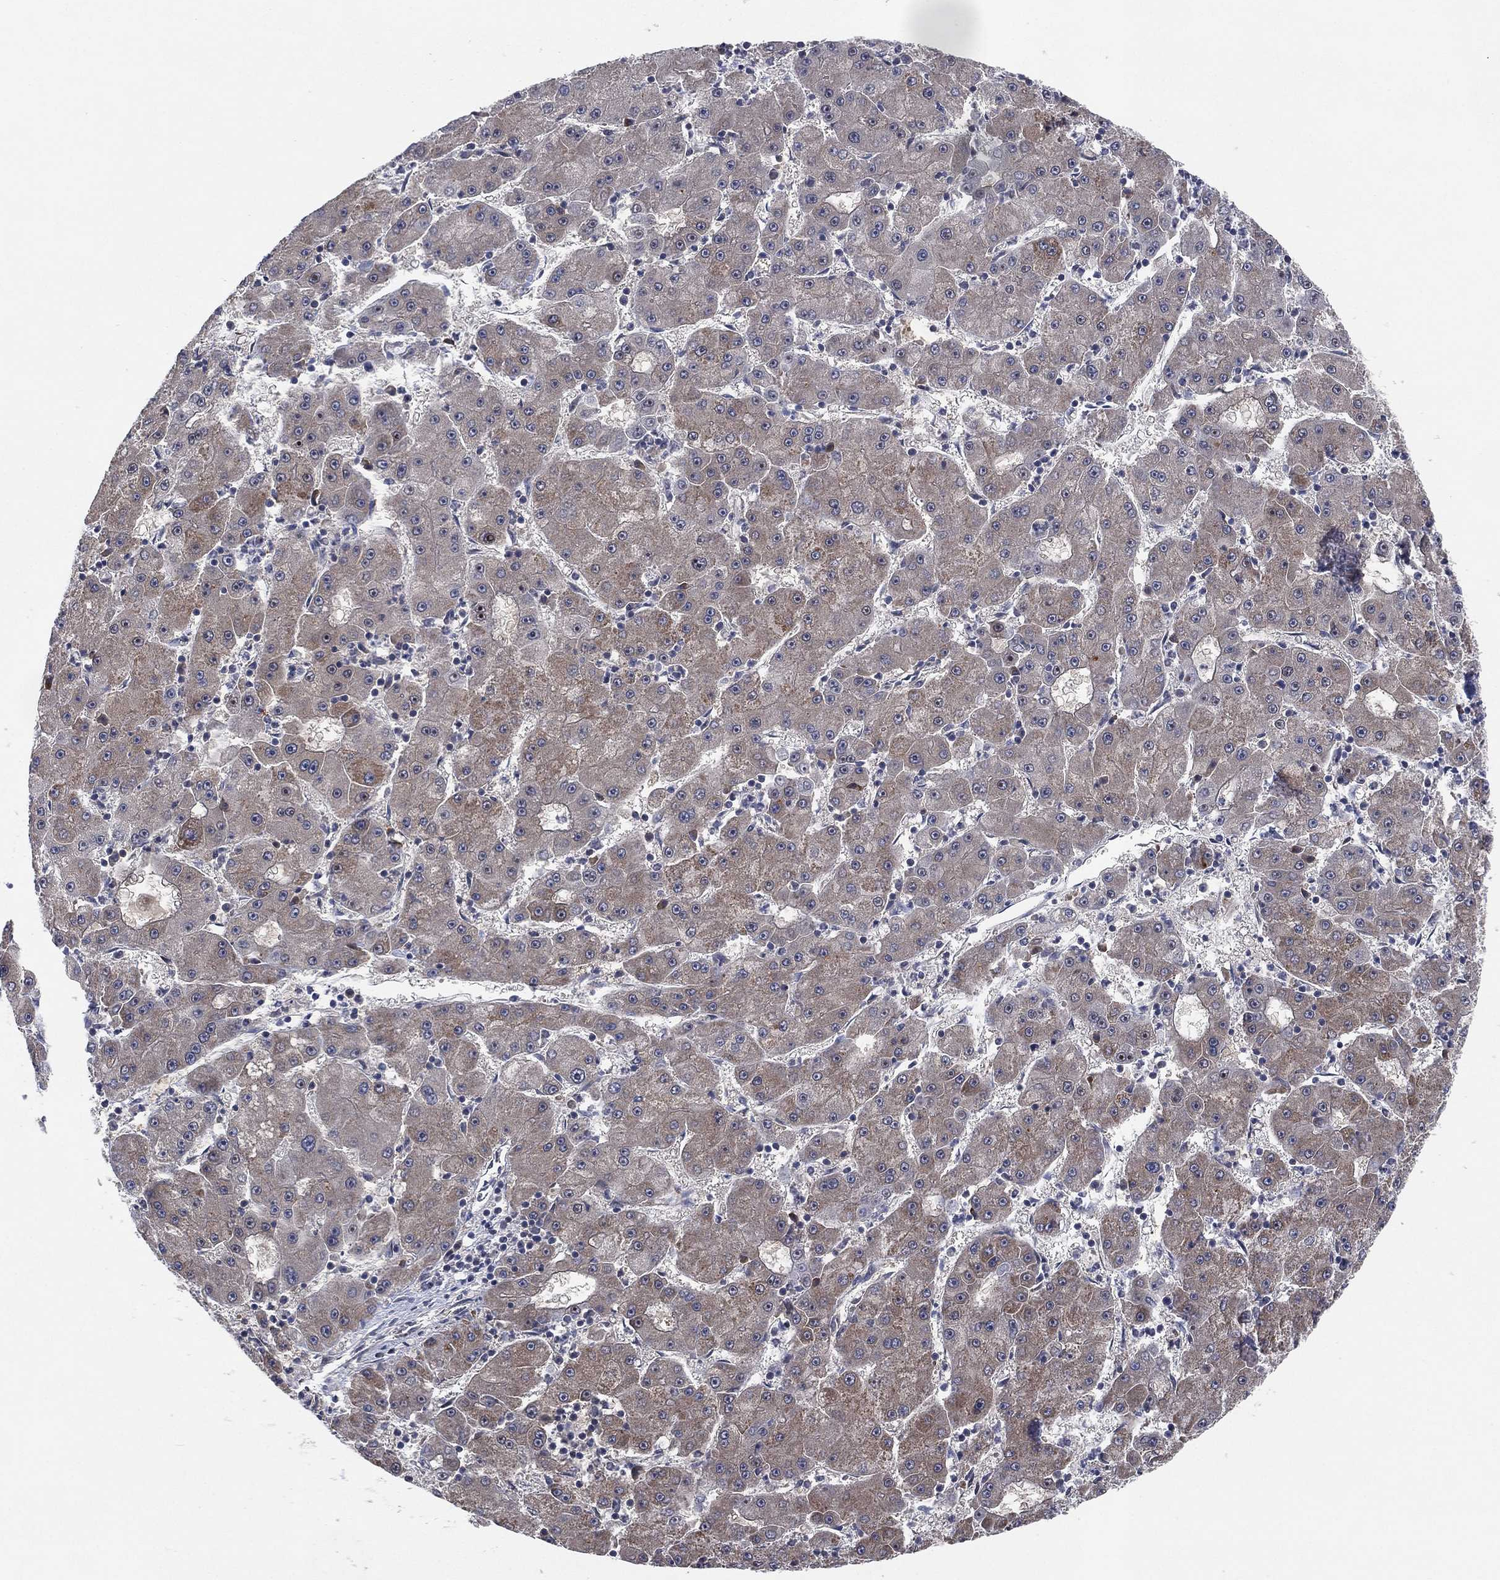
{"staining": {"intensity": "weak", "quantity": "<25%", "location": "cytoplasmic/membranous"}, "tissue": "liver cancer", "cell_type": "Tumor cells", "image_type": "cancer", "snomed": [{"axis": "morphology", "description": "Carcinoma, Hepatocellular, NOS"}, {"axis": "topography", "description": "Liver"}], "caption": "DAB immunohistochemical staining of human liver cancer (hepatocellular carcinoma) displays no significant expression in tumor cells.", "gene": "FAM104A", "patient": {"sex": "male", "age": 73}}